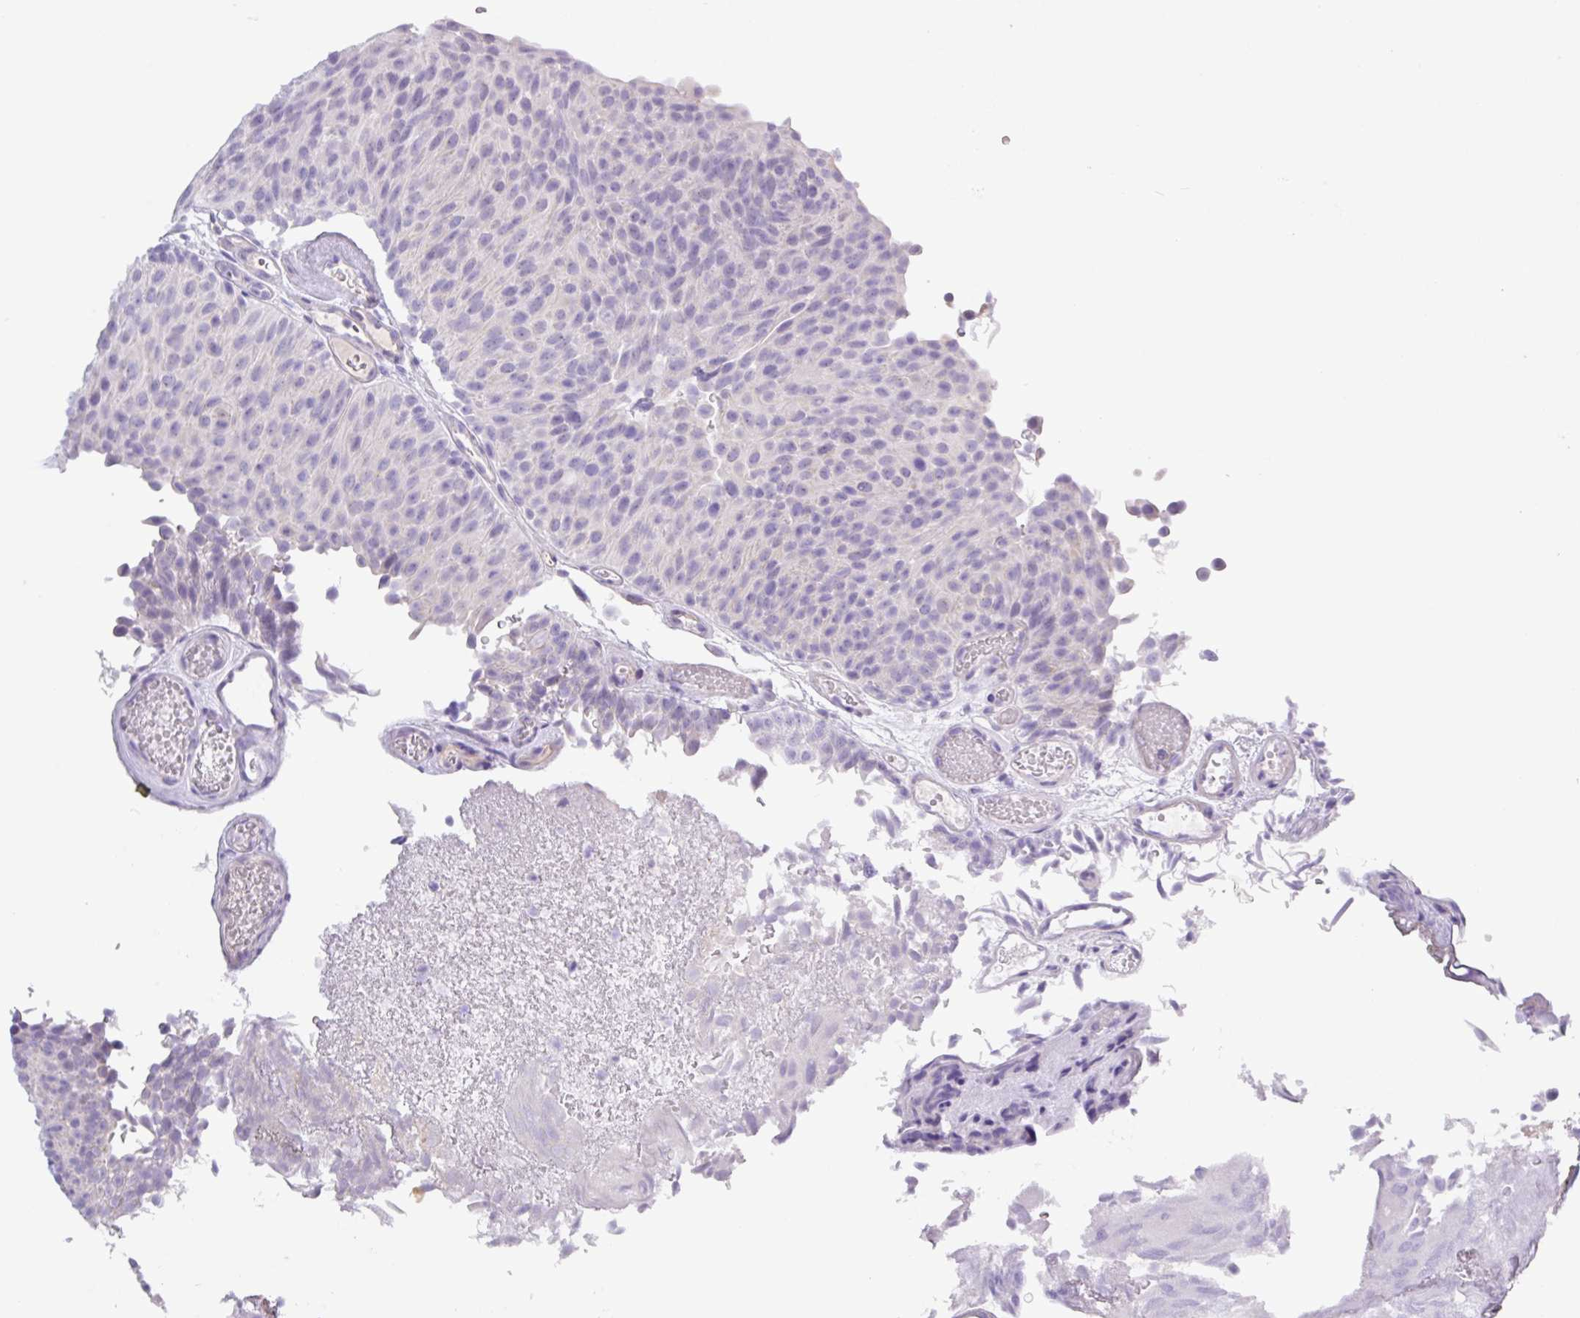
{"staining": {"intensity": "negative", "quantity": "none", "location": "none"}, "tissue": "urothelial cancer", "cell_type": "Tumor cells", "image_type": "cancer", "snomed": [{"axis": "morphology", "description": "Urothelial carcinoma, Low grade"}, {"axis": "topography", "description": "Urinary bladder"}], "caption": "High power microscopy micrograph of an IHC micrograph of urothelial carcinoma (low-grade), revealing no significant expression in tumor cells. (DAB (3,3'-diaminobenzidine) immunohistochemistry (IHC), high magnification).", "gene": "MRM2", "patient": {"sex": "male", "age": 78}}